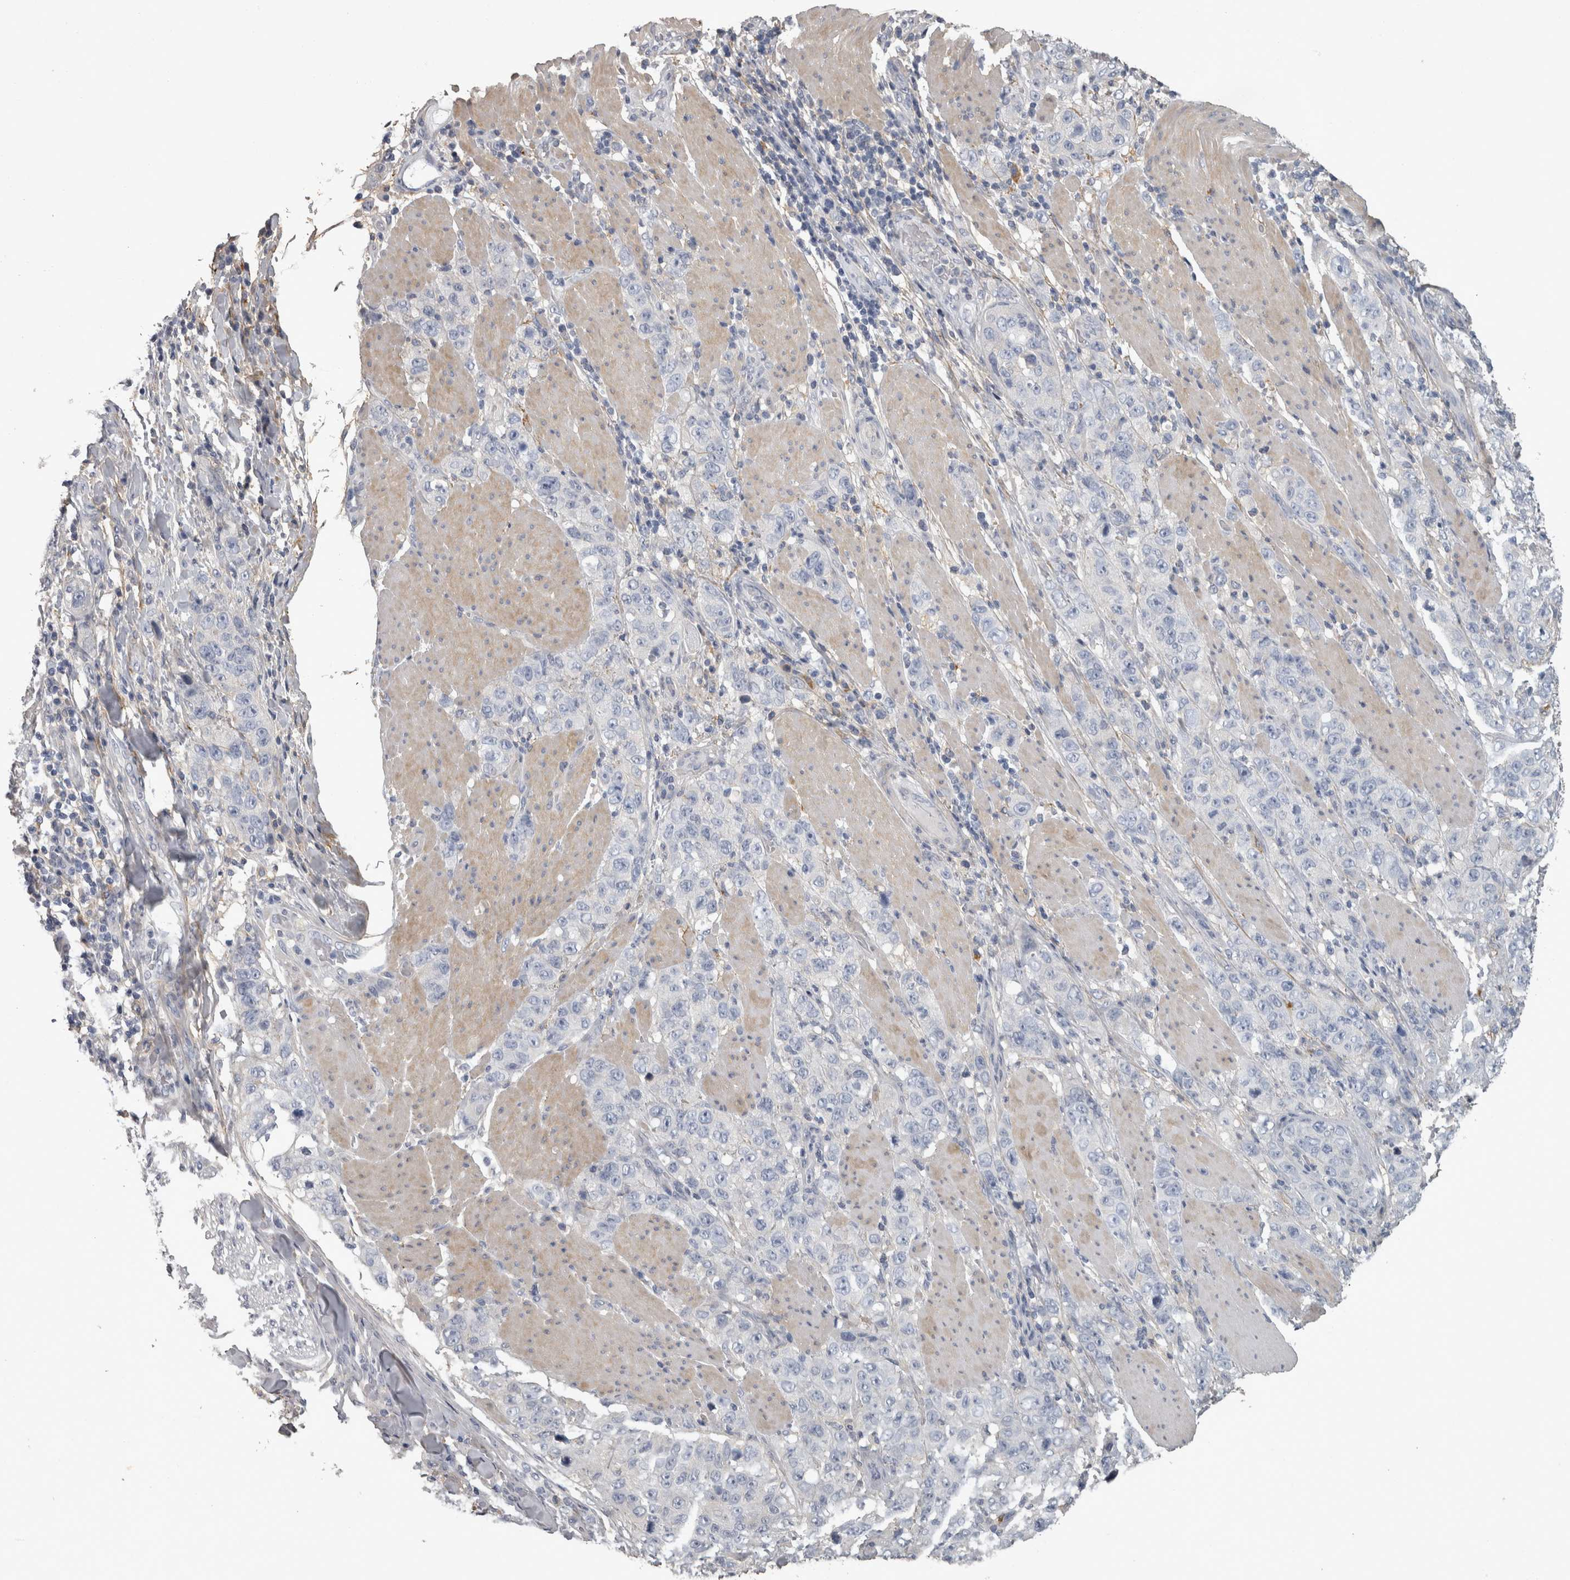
{"staining": {"intensity": "negative", "quantity": "none", "location": "none"}, "tissue": "stomach cancer", "cell_type": "Tumor cells", "image_type": "cancer", "snomed": [{"axis": "morphology", "description": "Adenocarcinoma, NOS"}, {"axis": "topography", "description": "Stomach"}], "caption": "The photomicrograph displays no significant expression in tumor cells of stomach cancer (adenocarcinoma).", "gene": "EFEMP2", "patient": {"sex": "male", "age": 48}}